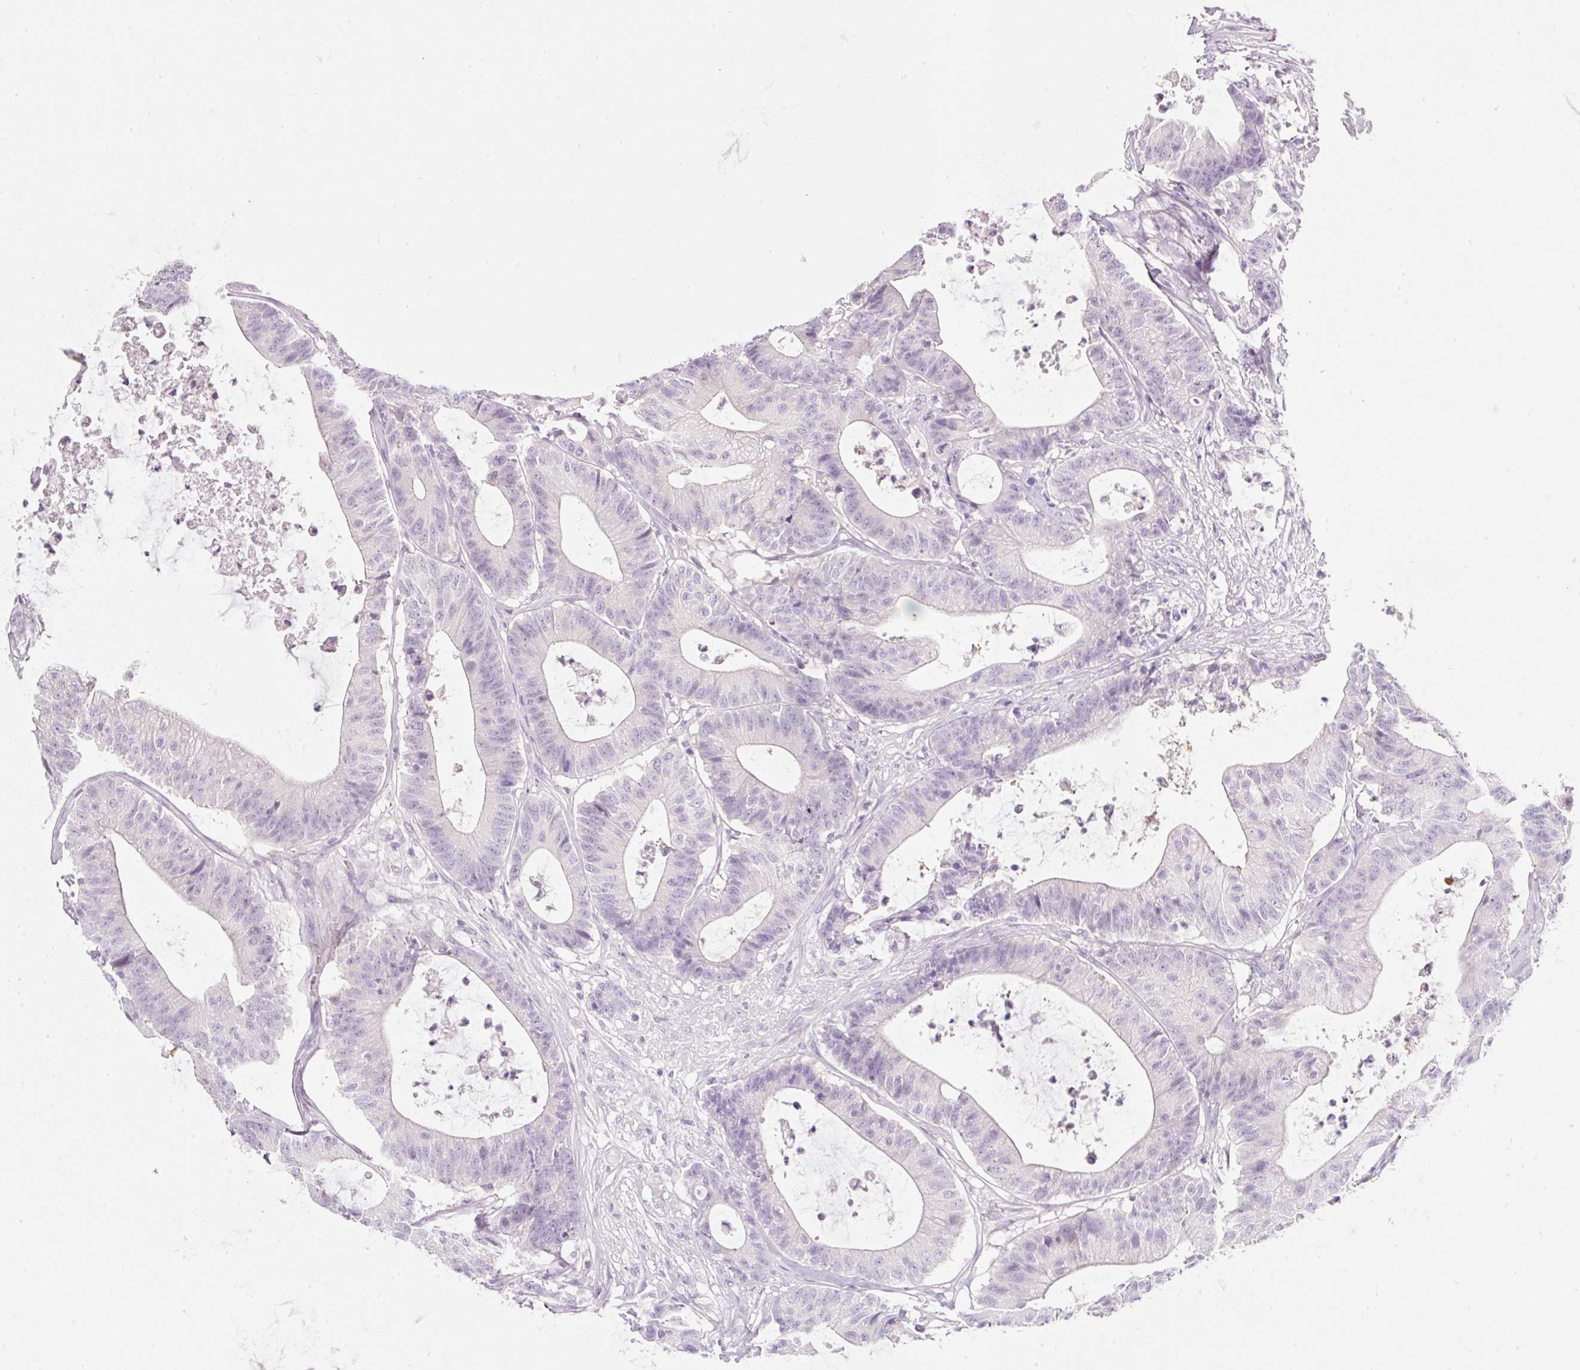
{"staining": {"intensity": "negative", "quantity": "none", "location": "none"}, "tissue": "colorectal cancer", "cell_type": "Tumor cells", "image_type": "cancer", "snomed": [{"axis": "morphology", "description": "Adenocarcinoma, NOS"}, {"axis": "topography", "description": "Colon"}], "caption": "Immunohistochemistry (IHC) histopathology image of neoplastic tissue: colorectal adenocarcinoma stained with DAB demonstrates no significant protein expression in tumor cells.", "gene": "SLC2A2", "patient": {"sex": "female", "age": 84}}